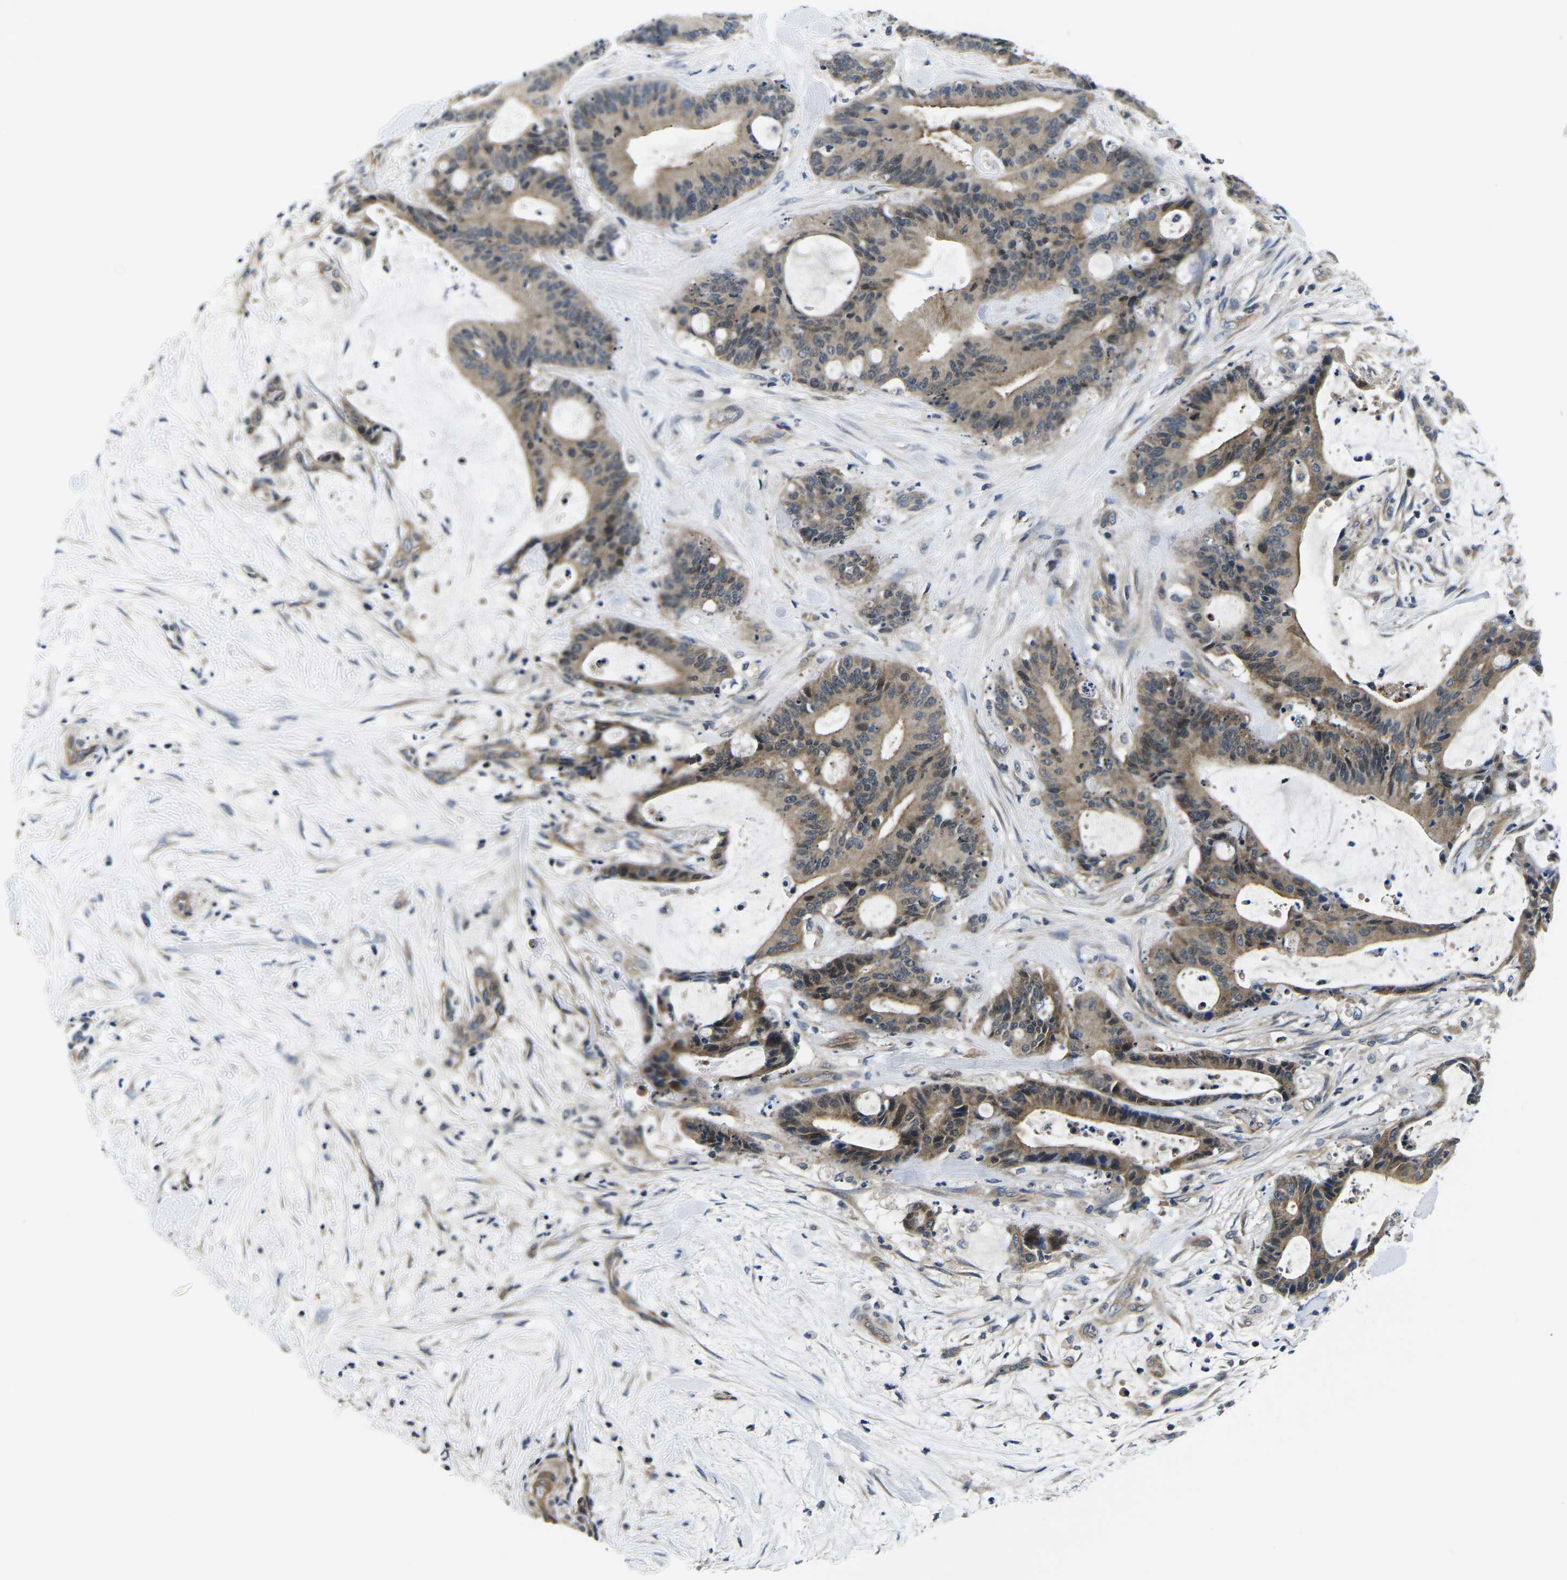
{"staining": {"intensity": "moderate", "quantity": ">75%", "location": "cytoplasmic/membranous"}, "tissue": "liver cancer", "cell_type": "Tumor cells", "image_type": "cancer", "snomed": [{"axis": "morphology", "description": "Cholangiocarcinoma"}, {"axis": "topography", "description": "Liver"}], "caption": "This micrograph displays IHC staining of liver cholangiocarcinoma, with medium moderate cytoplasmic/membranous expression in approximately >75% of tumor cells.", "gene": "GSK3B", "patient": {"sex": "female", "age": 73}}